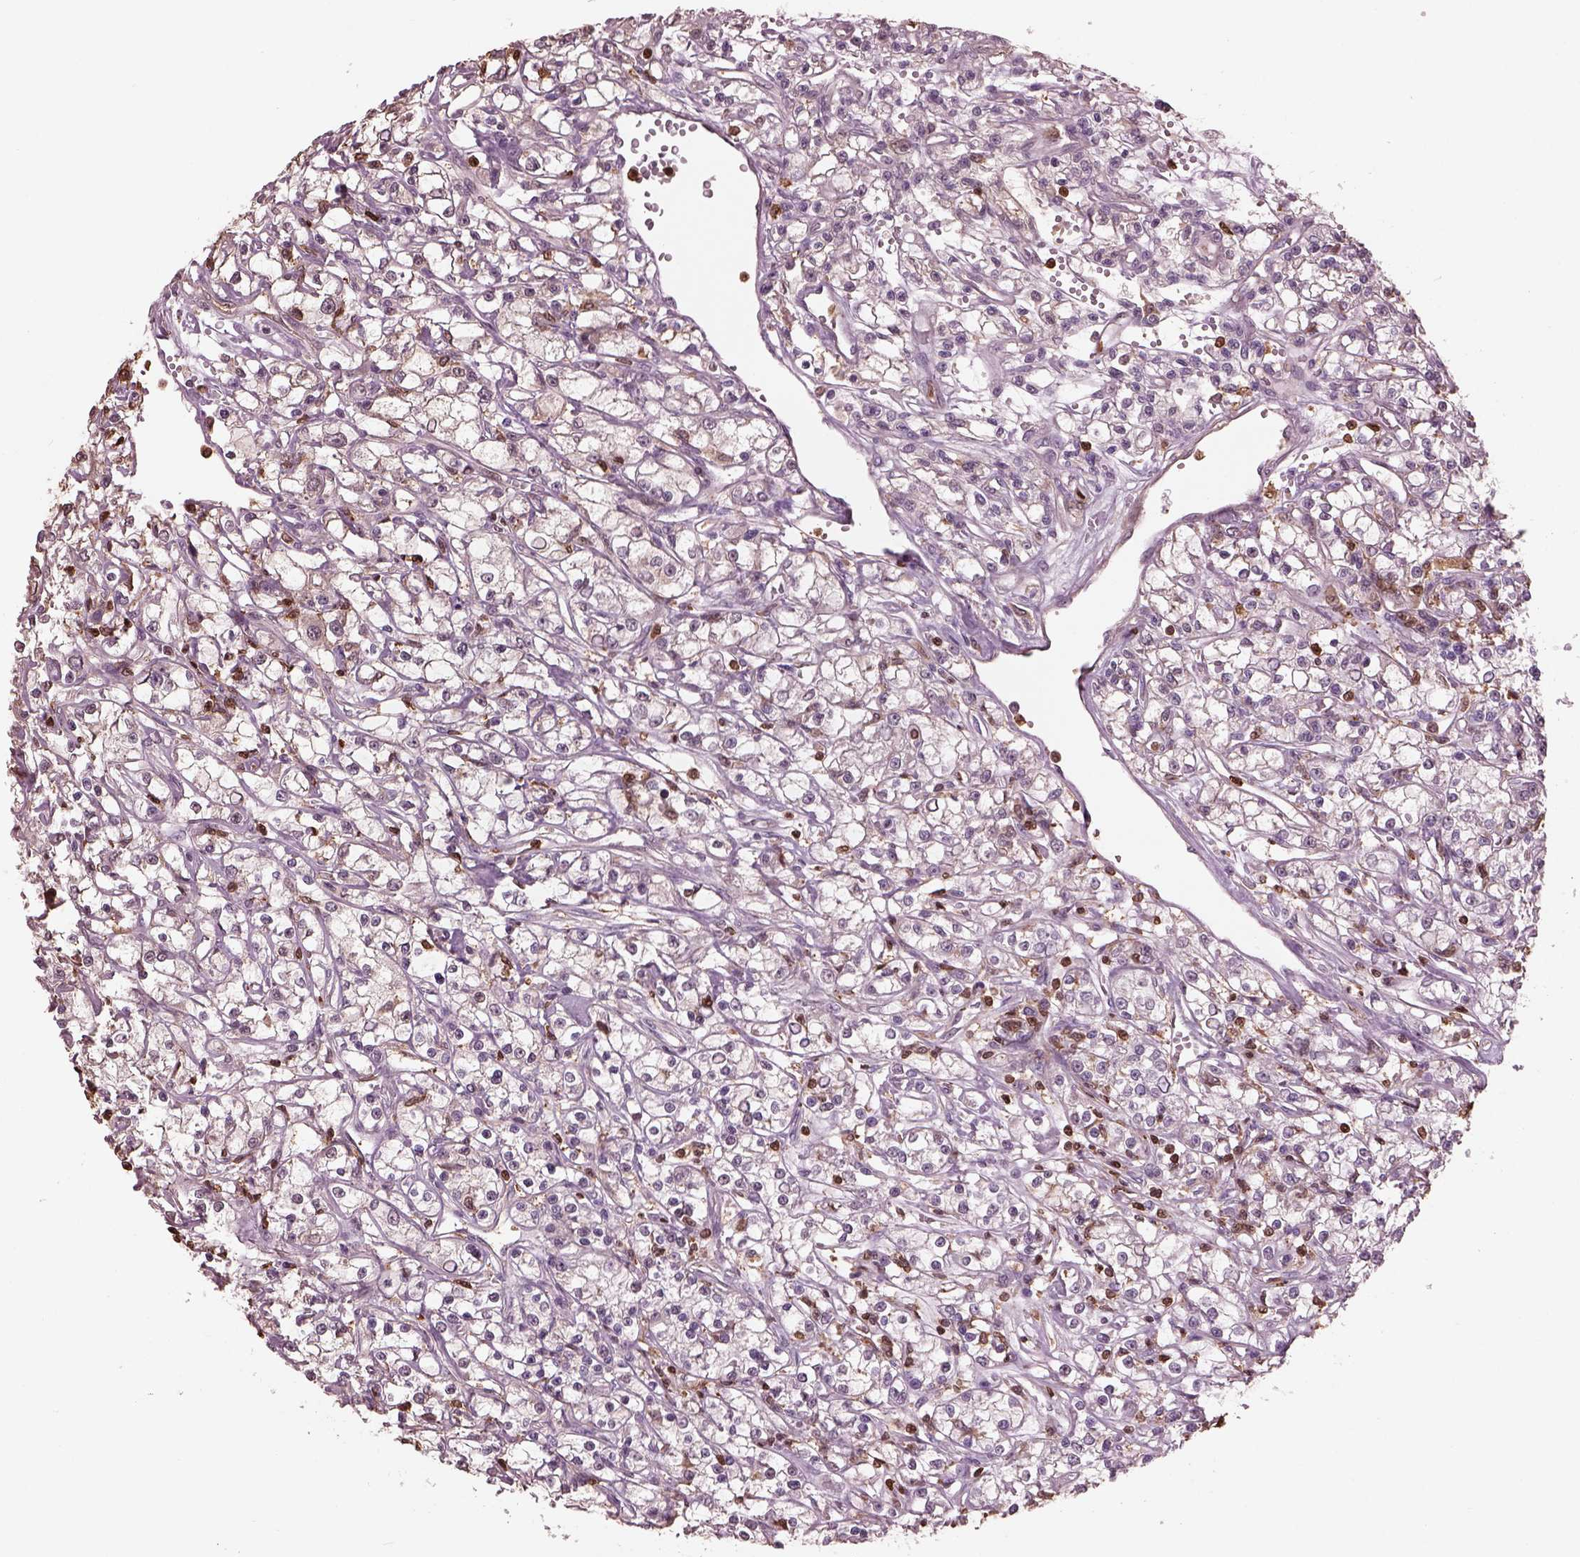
{"staining": {"intensity": "negative", "quantity": "none", "location": "none"}, "tissue": "renal cancer", "cell_type": "Tumor cells", "image_type": "cancer", "snomed": [{"axis": "morphology", "description": "Adenocarcinoma, NOS"}, {"axis": "topography", "description": "Kidney"}], "caption": "Adenocarcinoma (renal) was stained to show a protein in brown. There is no significant expression in tumor cells.", "gene": "IL31RA", "patient": {"sex": "female", "age": 59}}